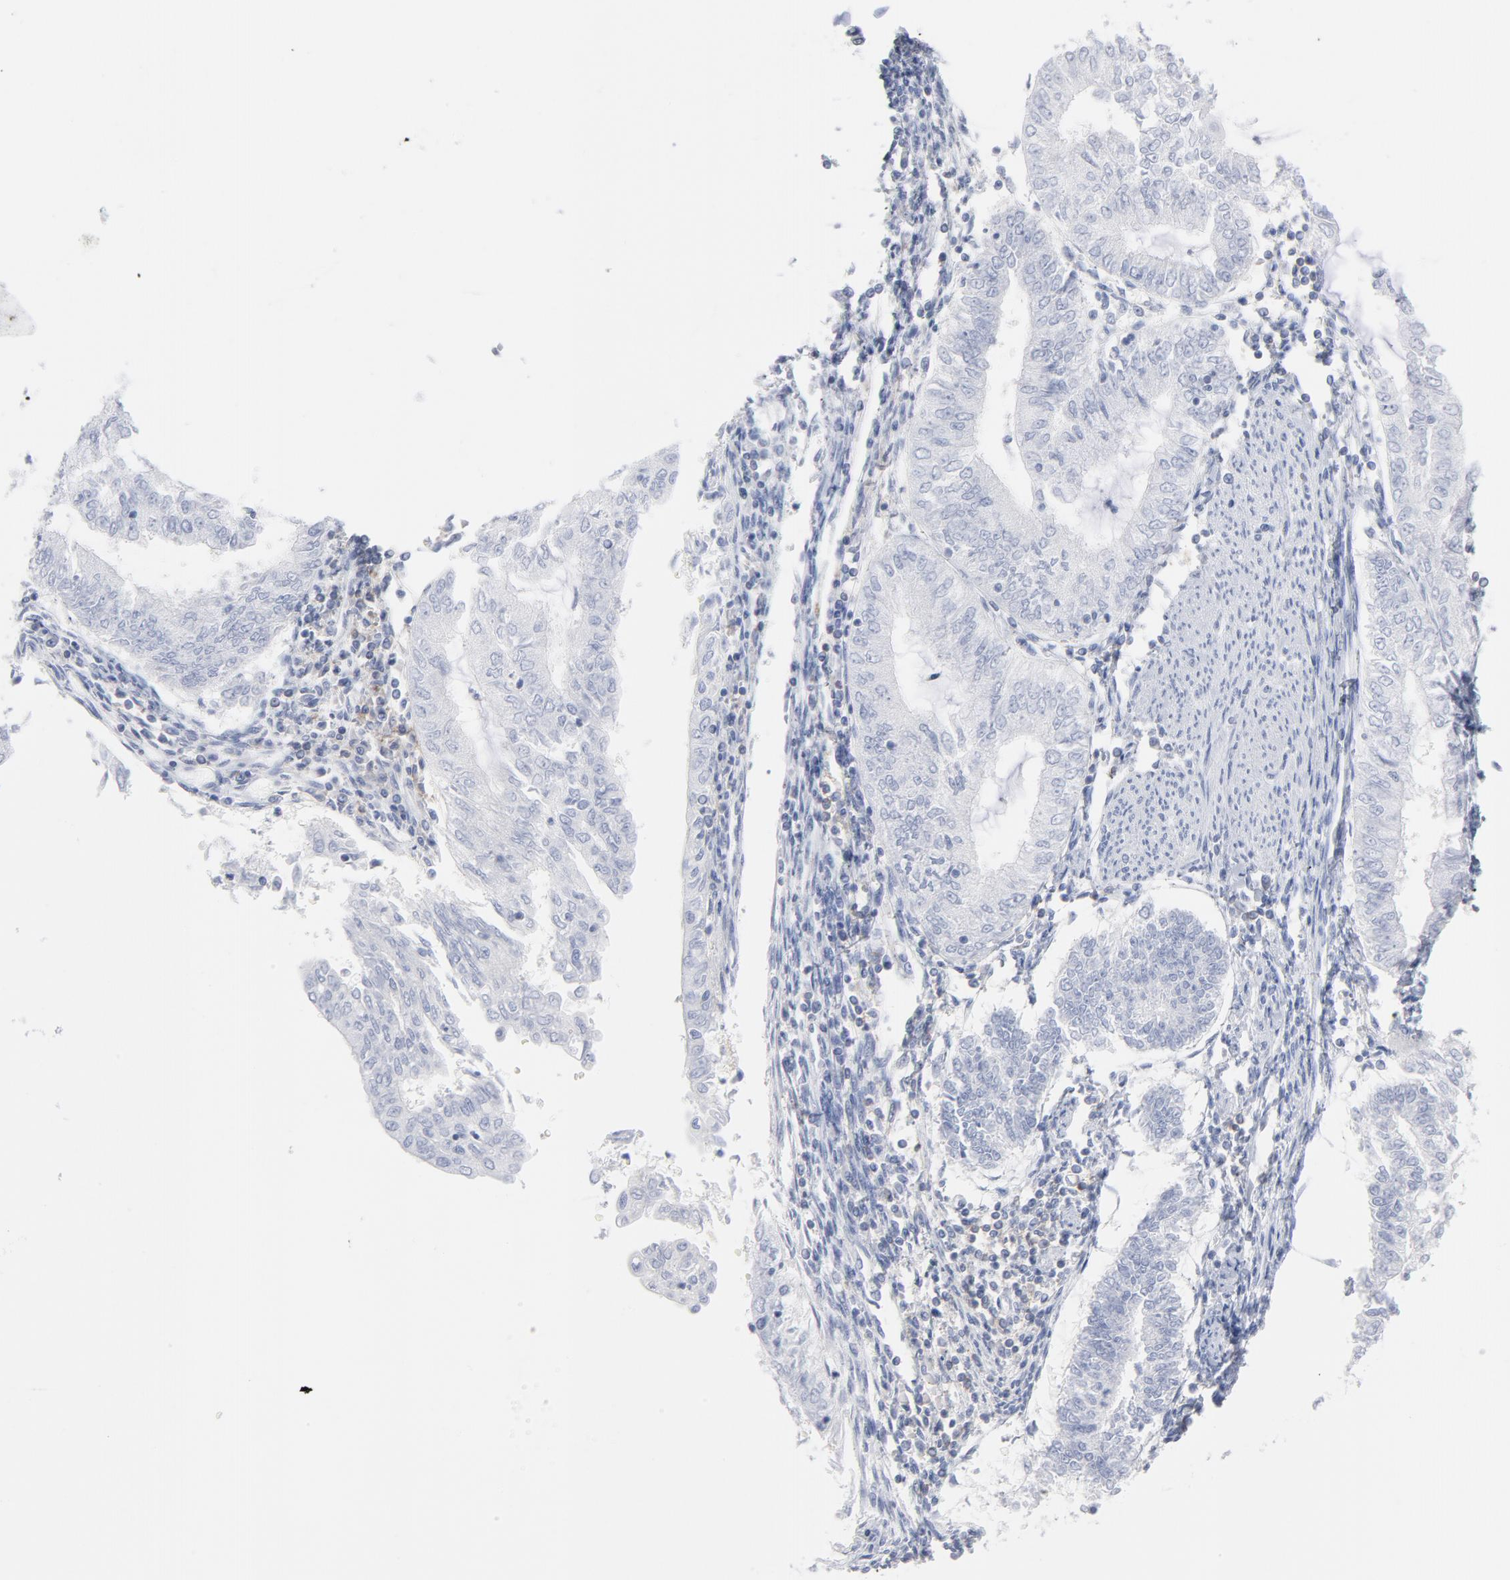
{"staining": {"intensity": "negative", "quantity": "none", "location": "none"}, "tissue": "endometrial cancer", "cell_type": "Tumor cells", "image_type": "cancer", "snomed": [{"axis": "morphology", "description": "Adenocarcinoma, NOS"}, {"axis": "topography", "description": "Endometrium"}], "caption": "Immunohistochemical staining of endometrial cancer (adenocarcinoma) exhibits no significant staining in tumor cells.", "gene": "P2RY8", "patient": {"sex": "female", "age": 66}}